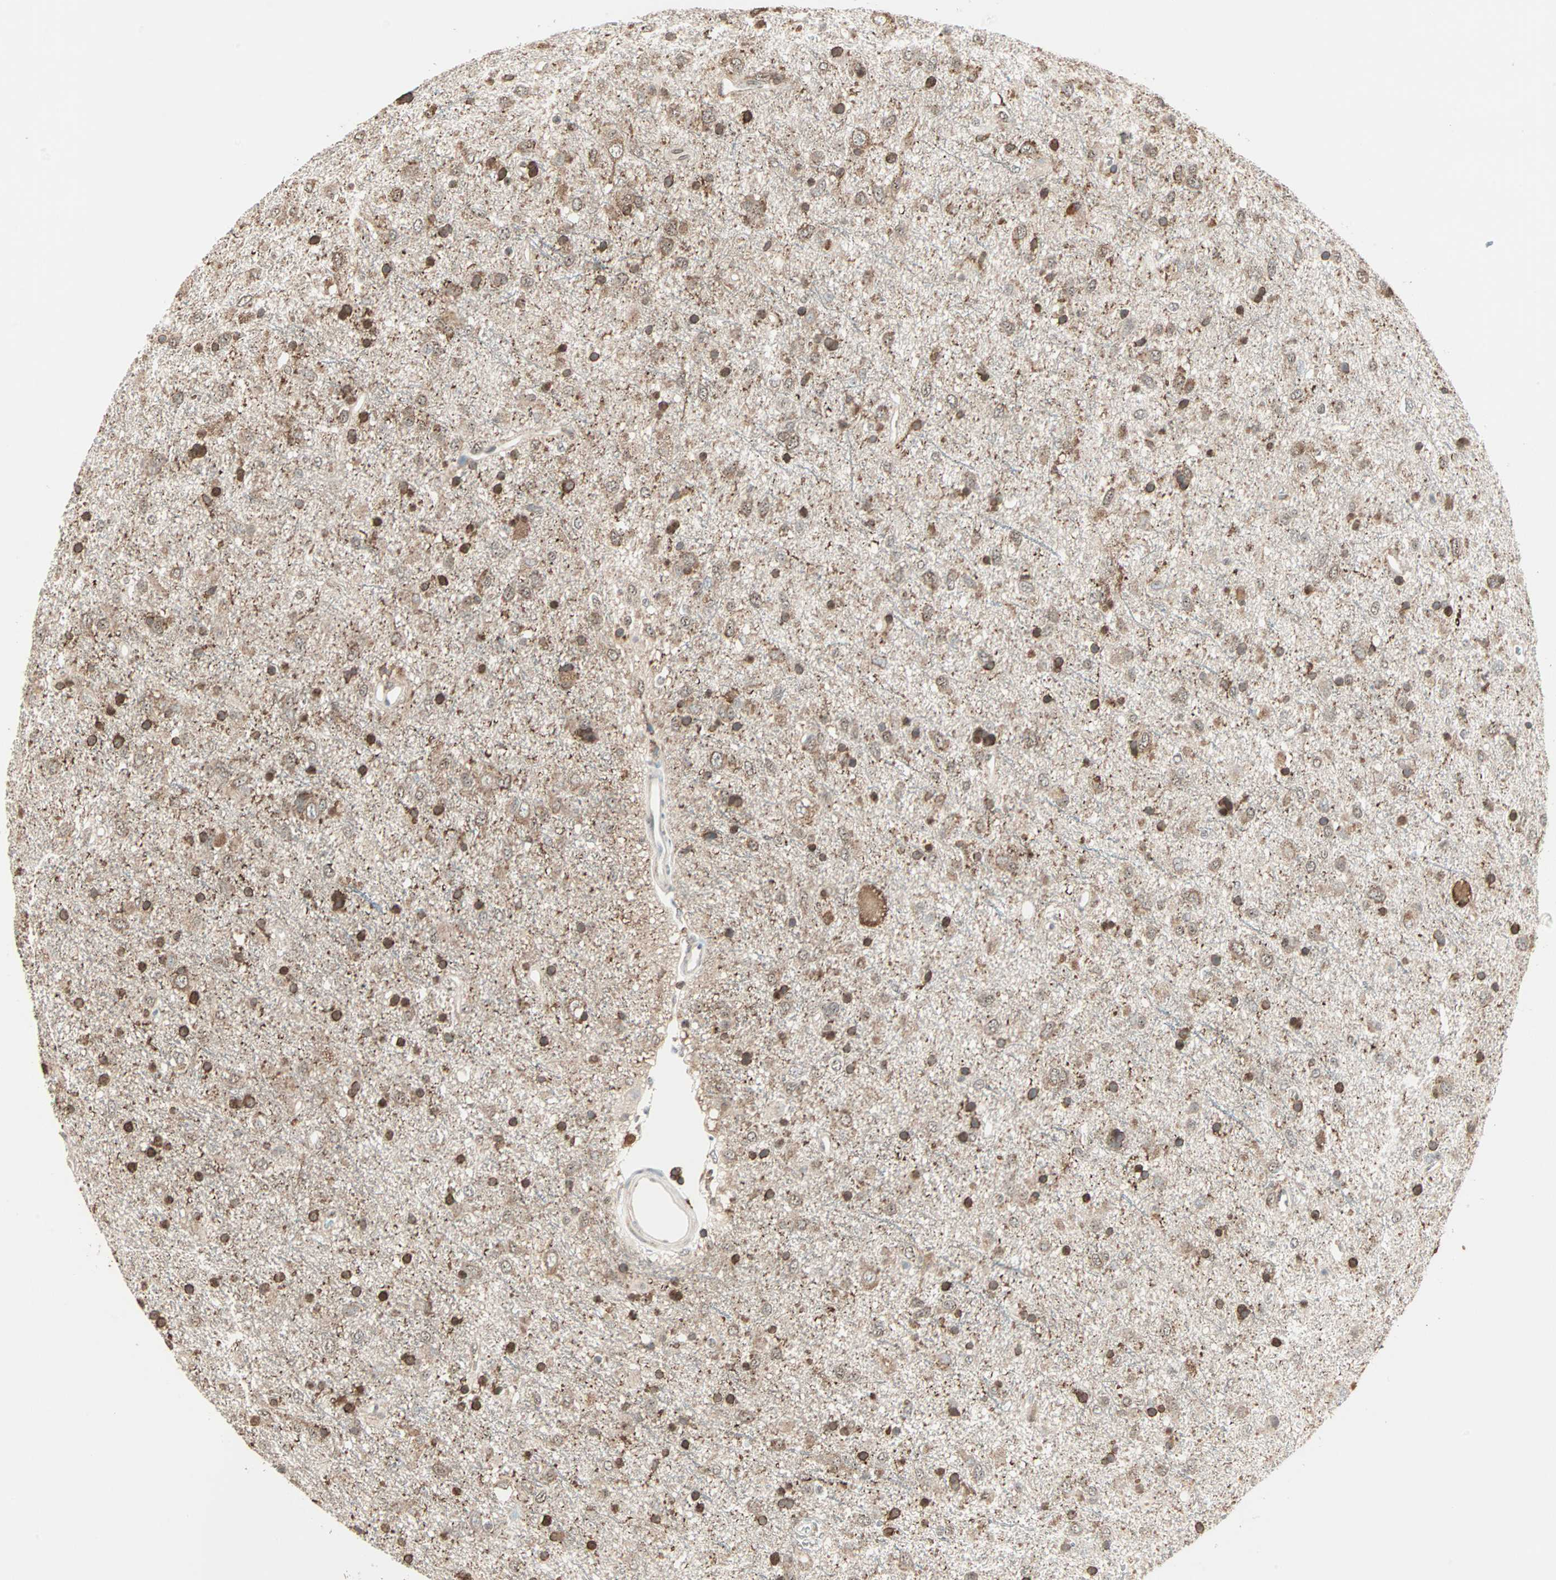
{"staining": {"intensity": "moderate", "quantity": ">75%", "location": "cytoplasmic/membranous"}, "tissue": "glioma", "cell_type": "Tumor cells", "image_type": "cancer", "snomed": [{"axis": "morphology", "description": "Glioma, malignant, Low grade"}, {"axis": "topography", "description": "Brain"}], "caption": "IHC micrograph of neoplastic tissue: human glioma stained using immunohistochemistry (IHC) shows medium levels of moderate protein expression localized specifically in the cytoplasmic/membranous of tumor cells, appearing as a cytoplasmic/membranous brown color.", "gene": "MMP3", "patient": {"sex": "male", "age": 77}}